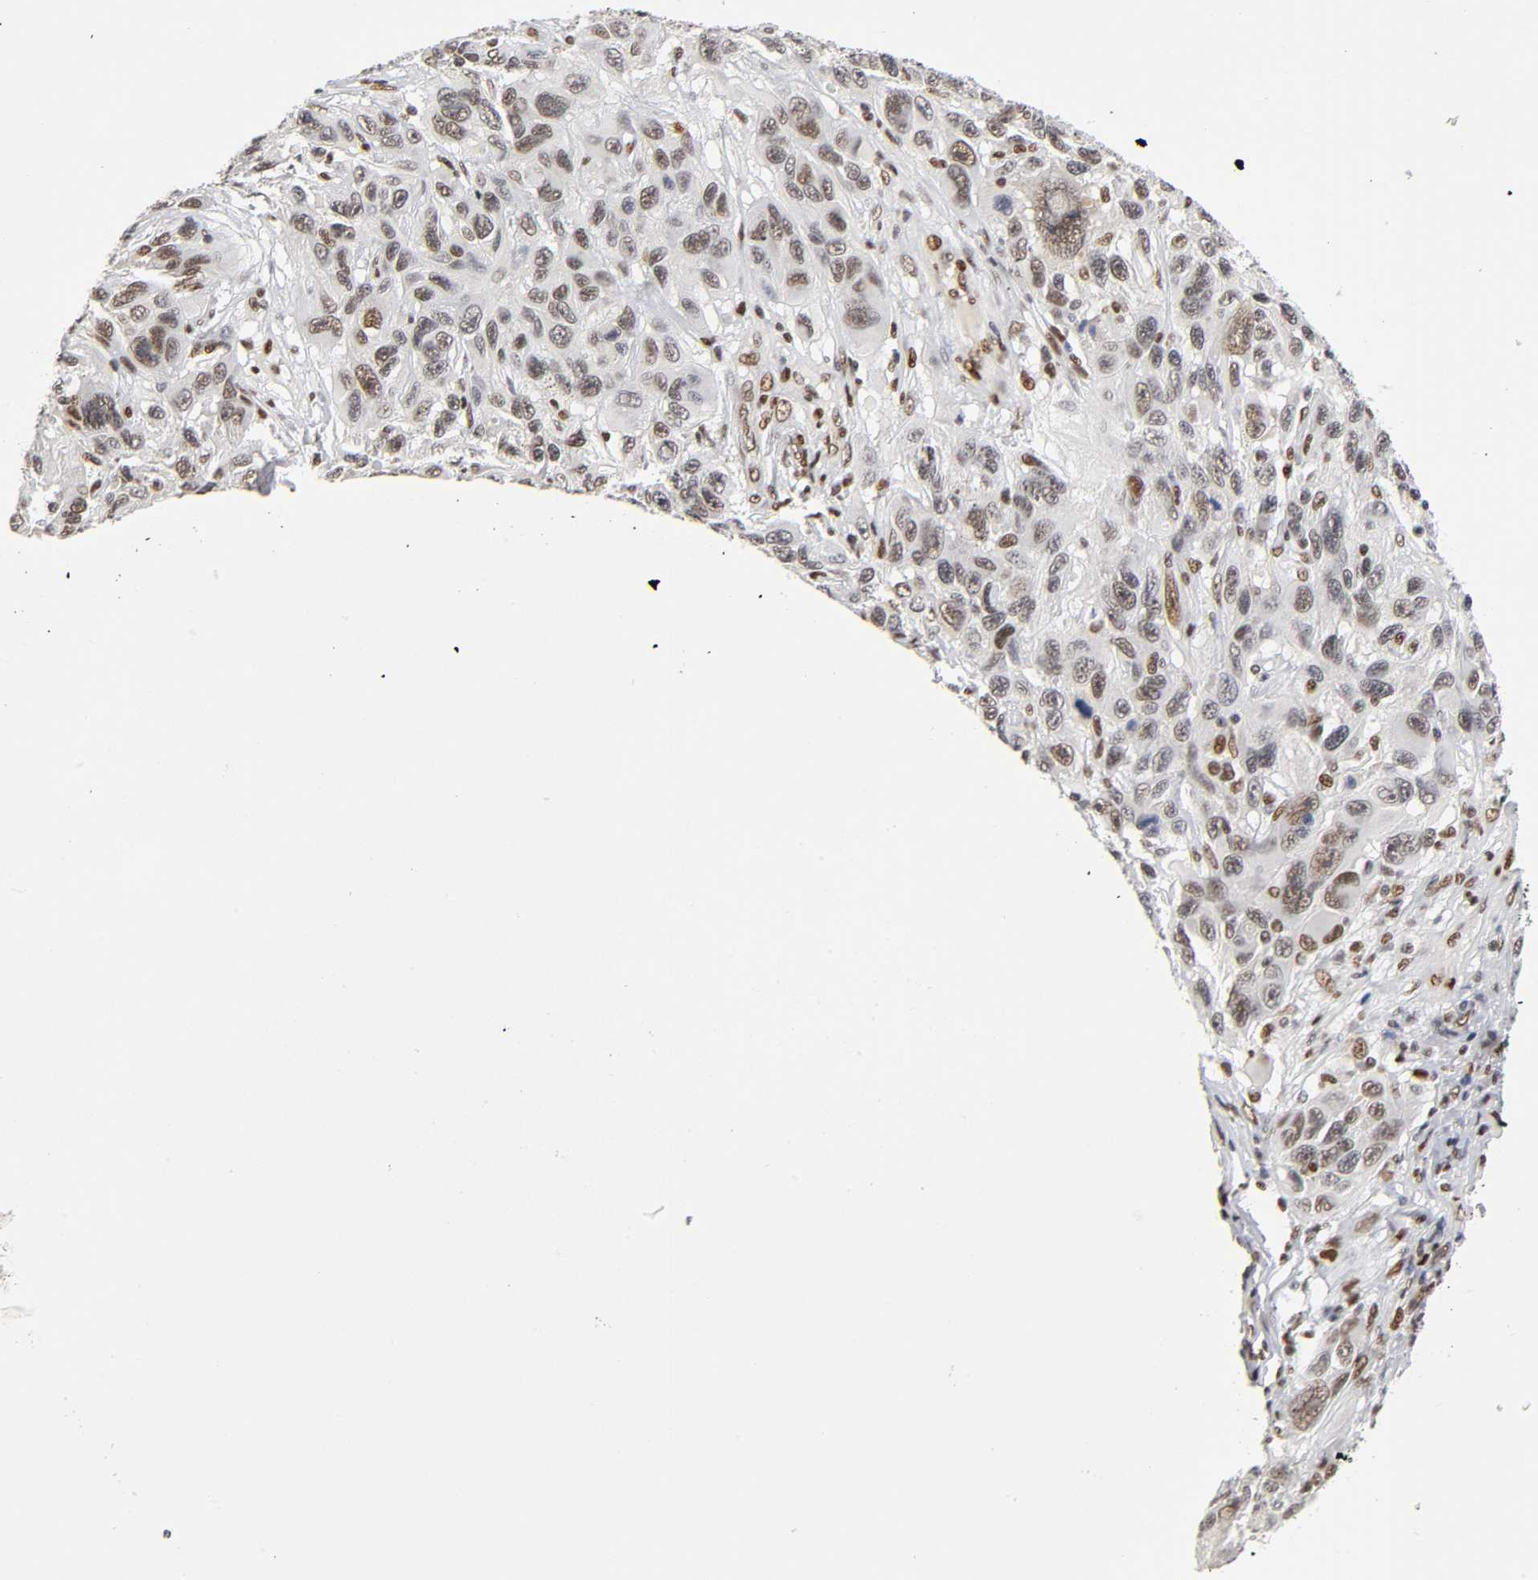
{"staining": {"intensity": "weak", "quantity": "25%-75%", "location": "nuclear"}, "tissue": "melanoma", "cell_type": "Tumor cells", "image_type": "cancer", "snomed": [{"axis": "morphology", "description": "Malignant melanoma, NOS"}, {"axis": "topography", "description": "Skin"}], "caption": "Immunohistochemical staining of melanoma shows weak nuclear protein expression in about 25%-75% of tumor cells.", "gene": "NR3C1", "patient": {"sex": "male", "age": 53}}